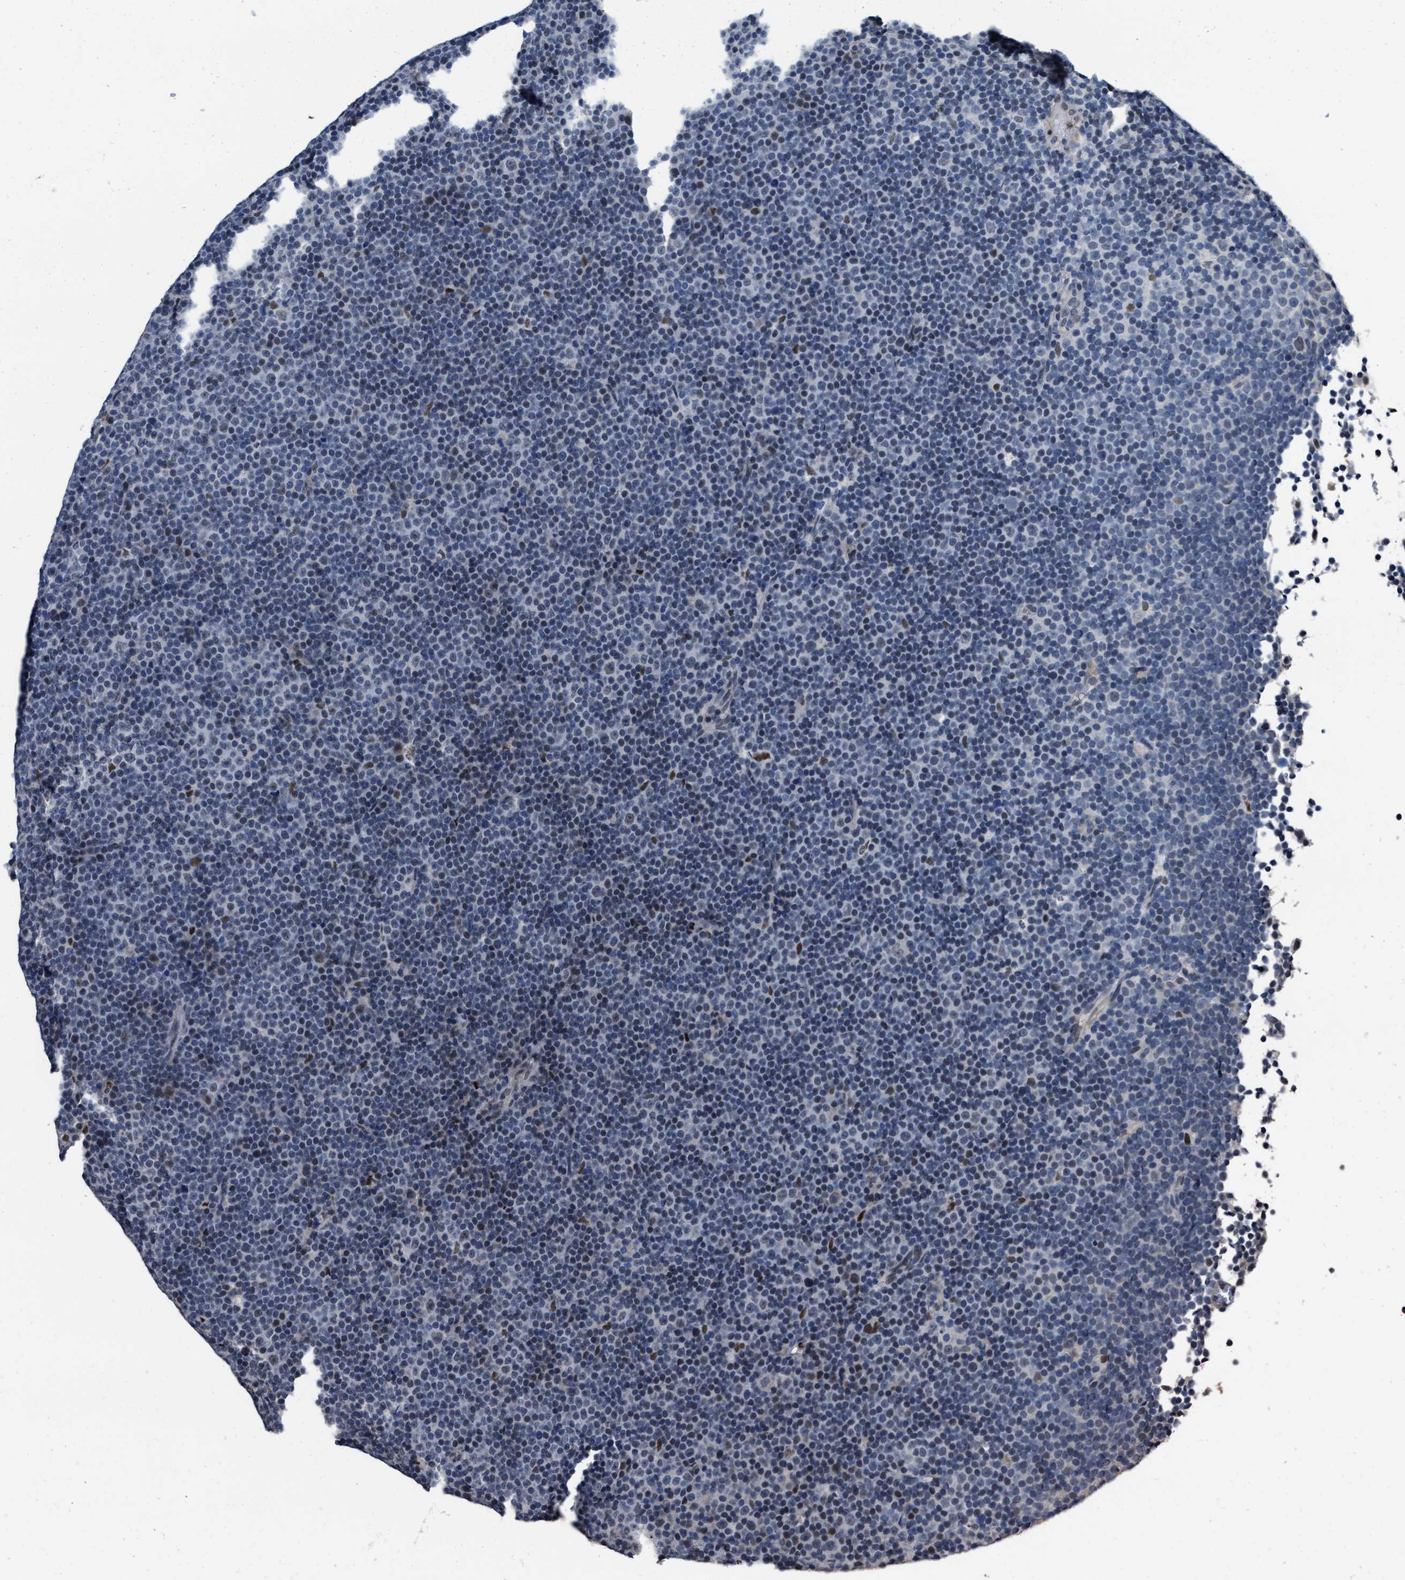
{"staining": {"intensity": "negative", "quantity": "none", "location": "none"}, "tissue": "lymphoma", "cell_type": "Tumor cells", "image_type": "cancer", "snomed": [{"axis": "morphology", "description": "Malignant lymphoma, non-Hodgkin's type, Low grade"}, {"axis": "topography", "description": "Lymph node"}], "caption": "DAB immunohistochemical staining of malignant lymphoma, non-Hodgkin's type (low-grade) reveals no significant expression in tumor cells.", "gene": "ZNF20", "patient": {"sex": "female", "age": 67}}